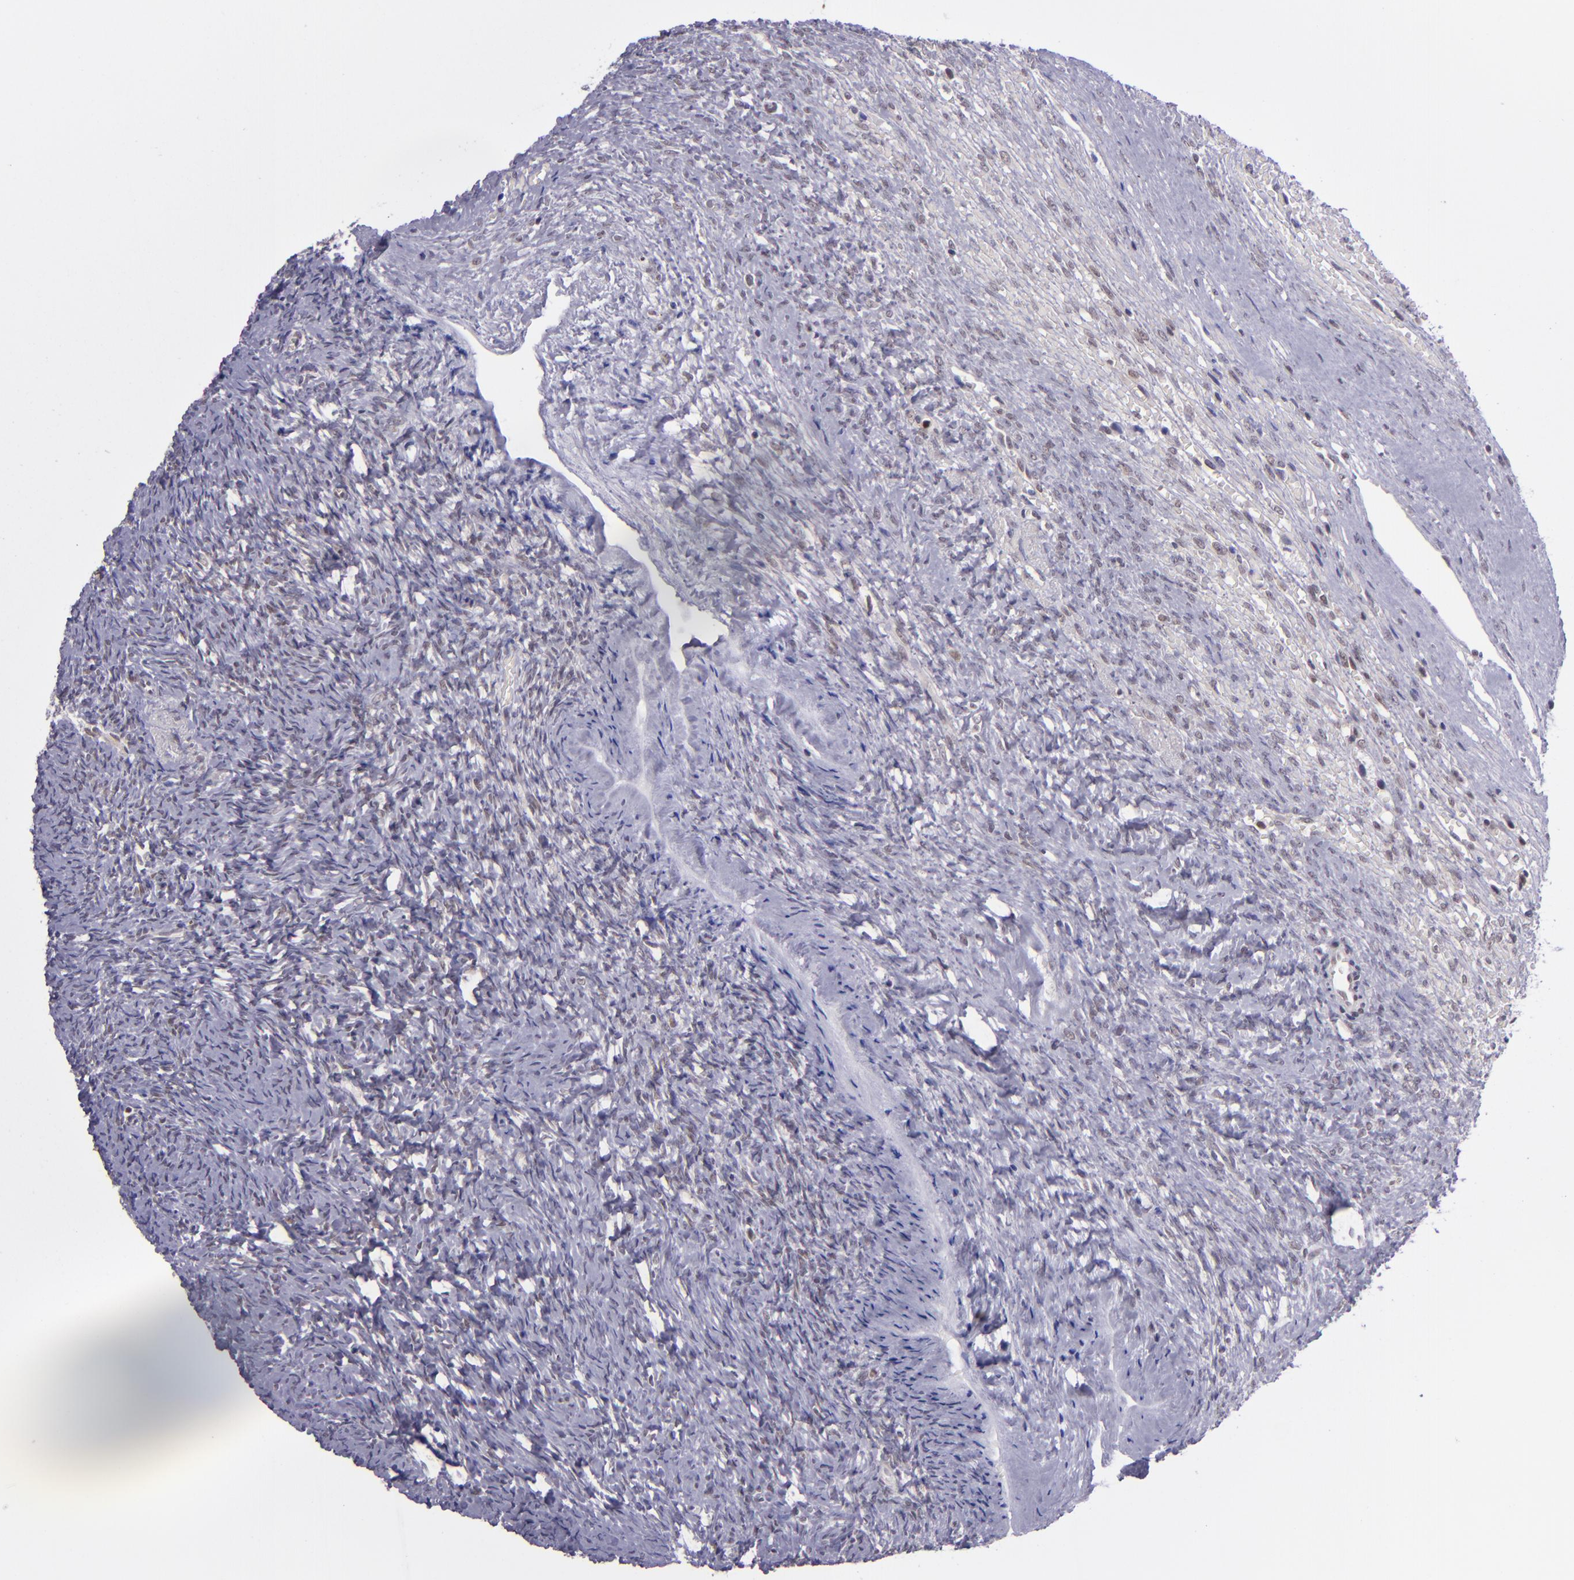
{"staining": {"intensity": "weak", "quantity": ">75%", "location": "nuclear"}, "tissue": "ovary", "cell_type": "Follicle cells", "image_type": "normal", "snomed": [{"axis": "morphology", "description": "Normal tissue, NOS"}, {"axis": "topography", "description": "Ovary"}], "caption": "A micrograph showing weak nuclear expression in about >75% of follicle cells in unremarkable ovary, as visualized by brown immunohistochemical staining.", "gene": "BAG1", "patient": {"sex": "female", "age": 56}}